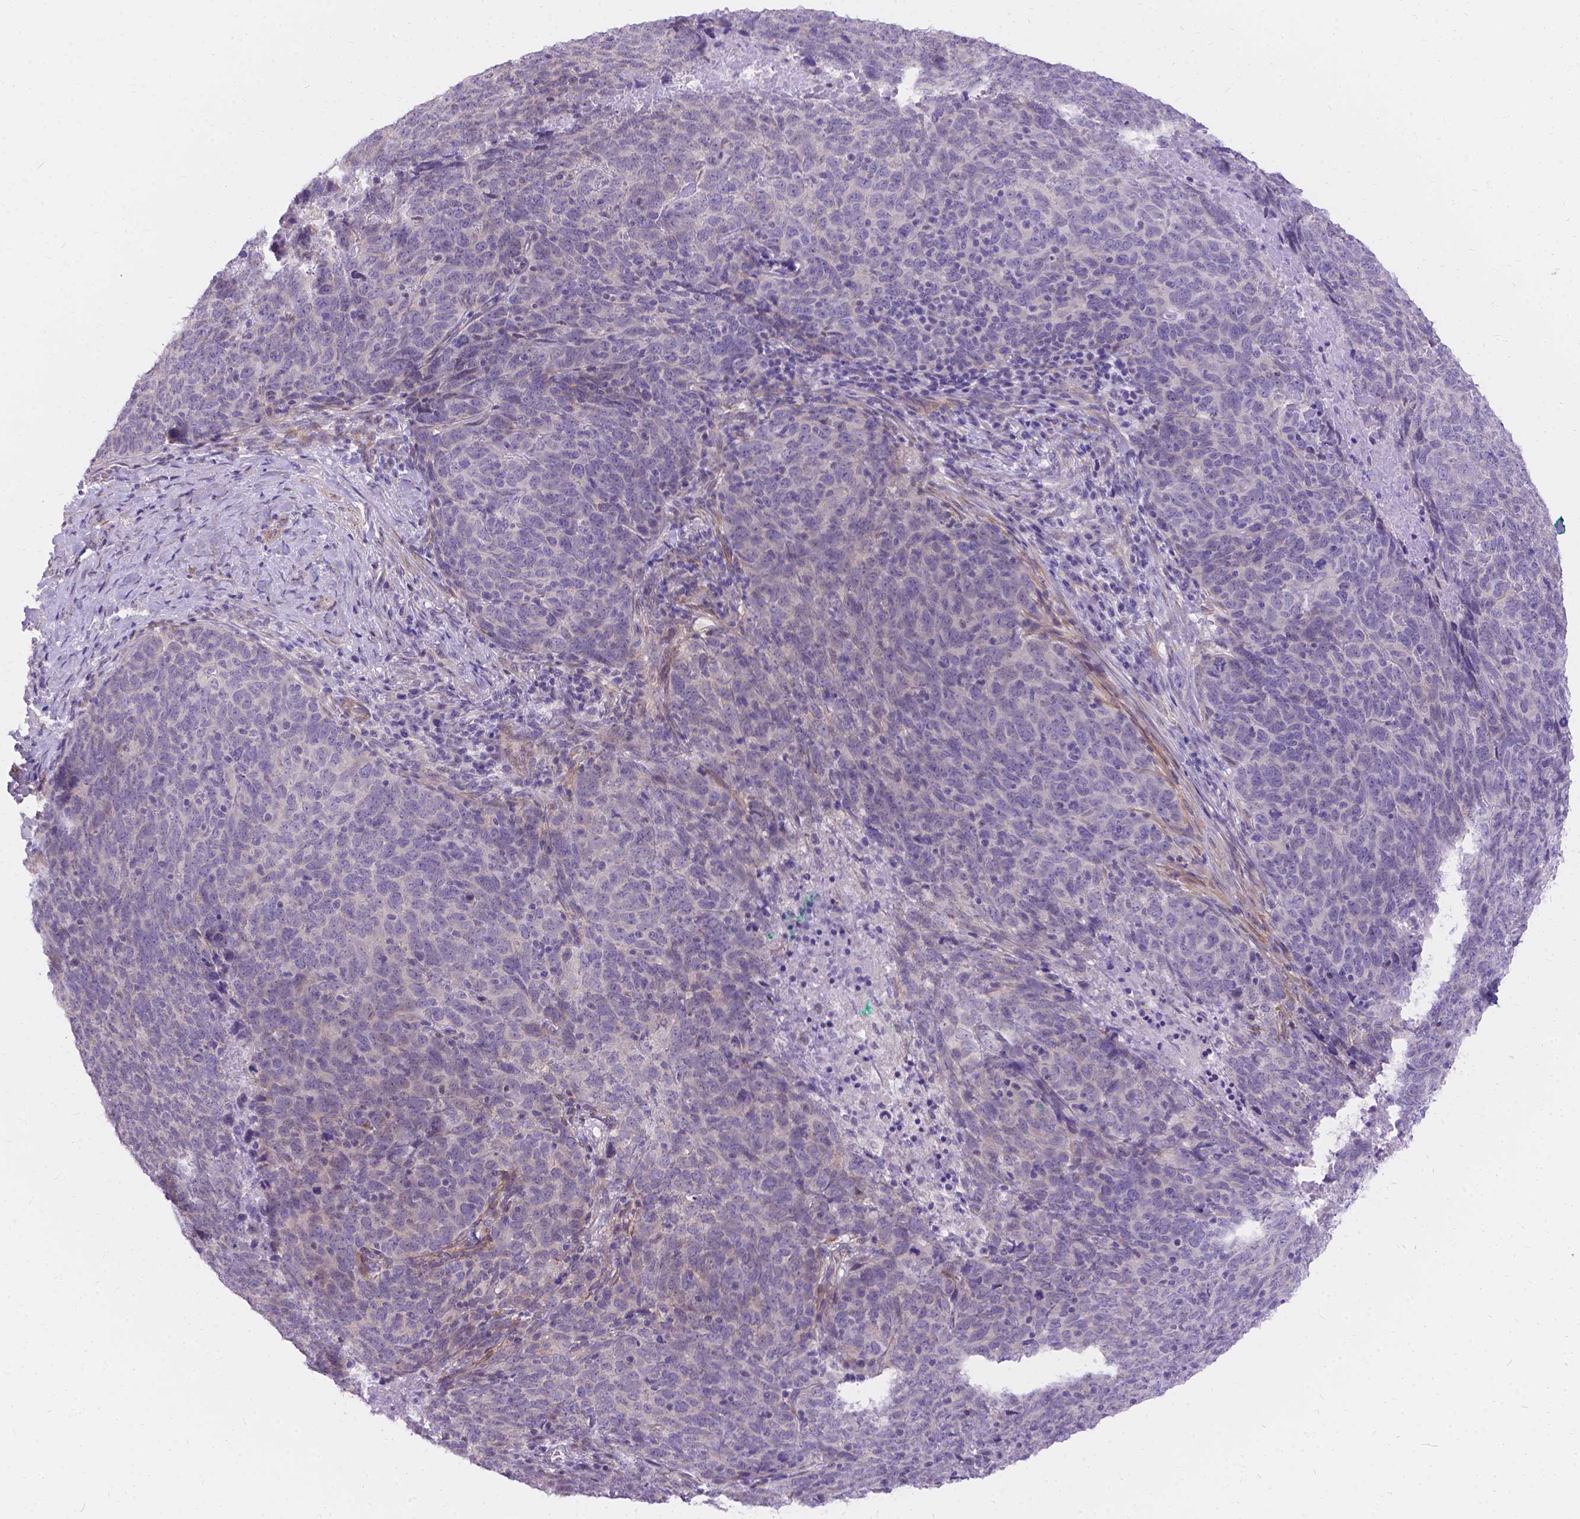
{"staining": {"intensity": "negative", "quantity": "none", "location": "none"}, "tissue": "skin cancer", "cell_type": "Tumor cells", "image_type": "cancer", "snomed": [{"axis": "morphology", "description": "Squamous cell carcinoma, NOS"}, {"axis": "topography", "description": "Skin"}, {"axis": "topography", "description": "Anal"}], "caption": "This is an immunohistochemistry (IHC) micrograph of human skin cancer (squamous cell carcinoma). There is no positivity in tumor cells.", "gene": "PALS1", "patient": {"sex": "female", "age": 51}}